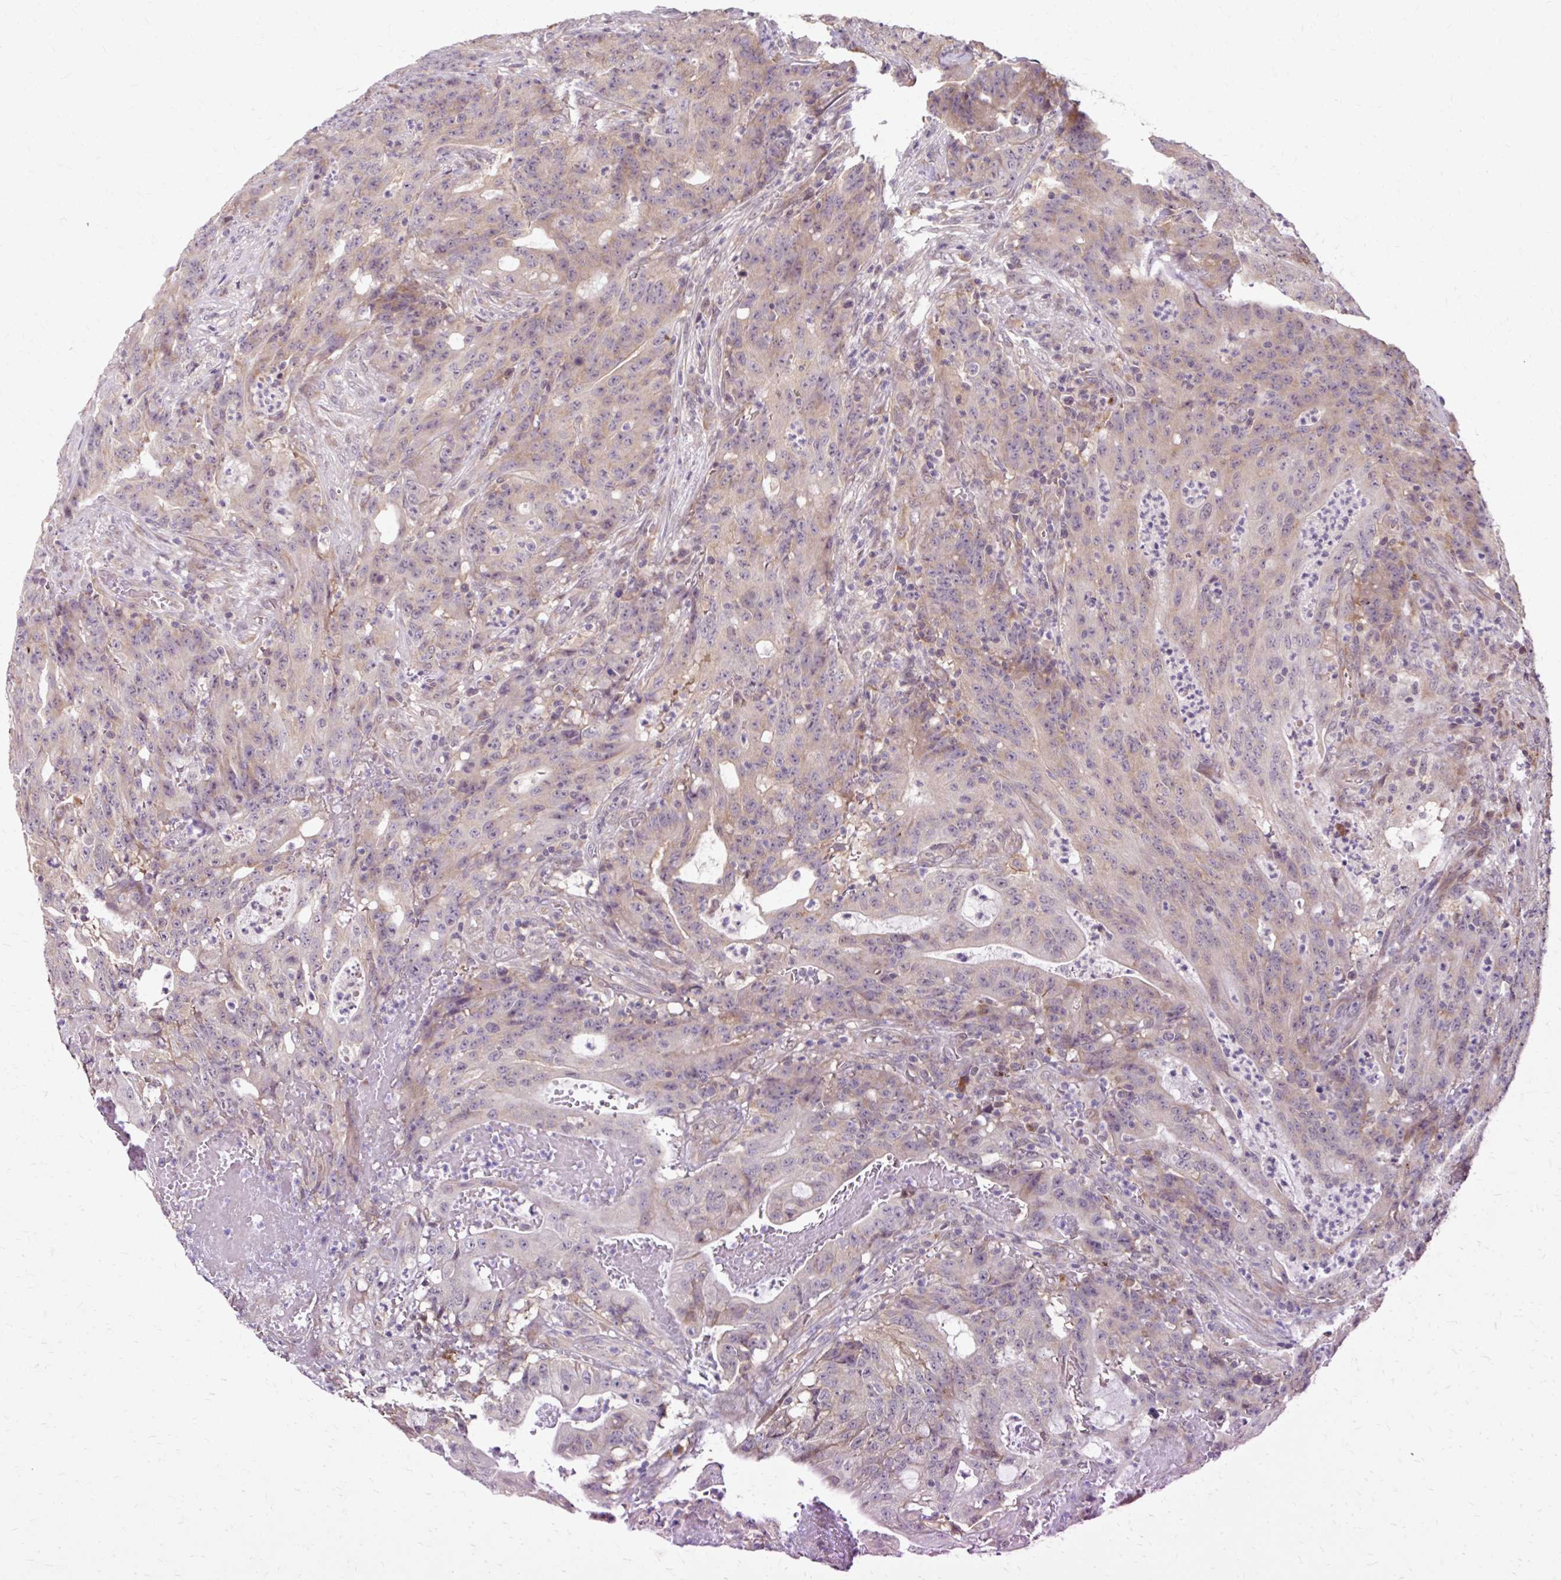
{"staining": {"intensity": "weak", "quantity": "<25%", "location": "cytoplasmic/membranous"}, "tissue": "colorectal cancer", "cell_type": "Tumor cells", "image_type": "cancer", "snomed": [{"axis": "morphology", "description": "Adenocarcinoma, NOS"}, {"axis": "topography", "description": "Colon"}], "caption": "Immunohistochemistry (IHC) of human colorectal adenocarcinoma reveals no positivity in tumor cells.", "gene": "GEMIN2", "patient": {"sex": "male", "age": 83}}